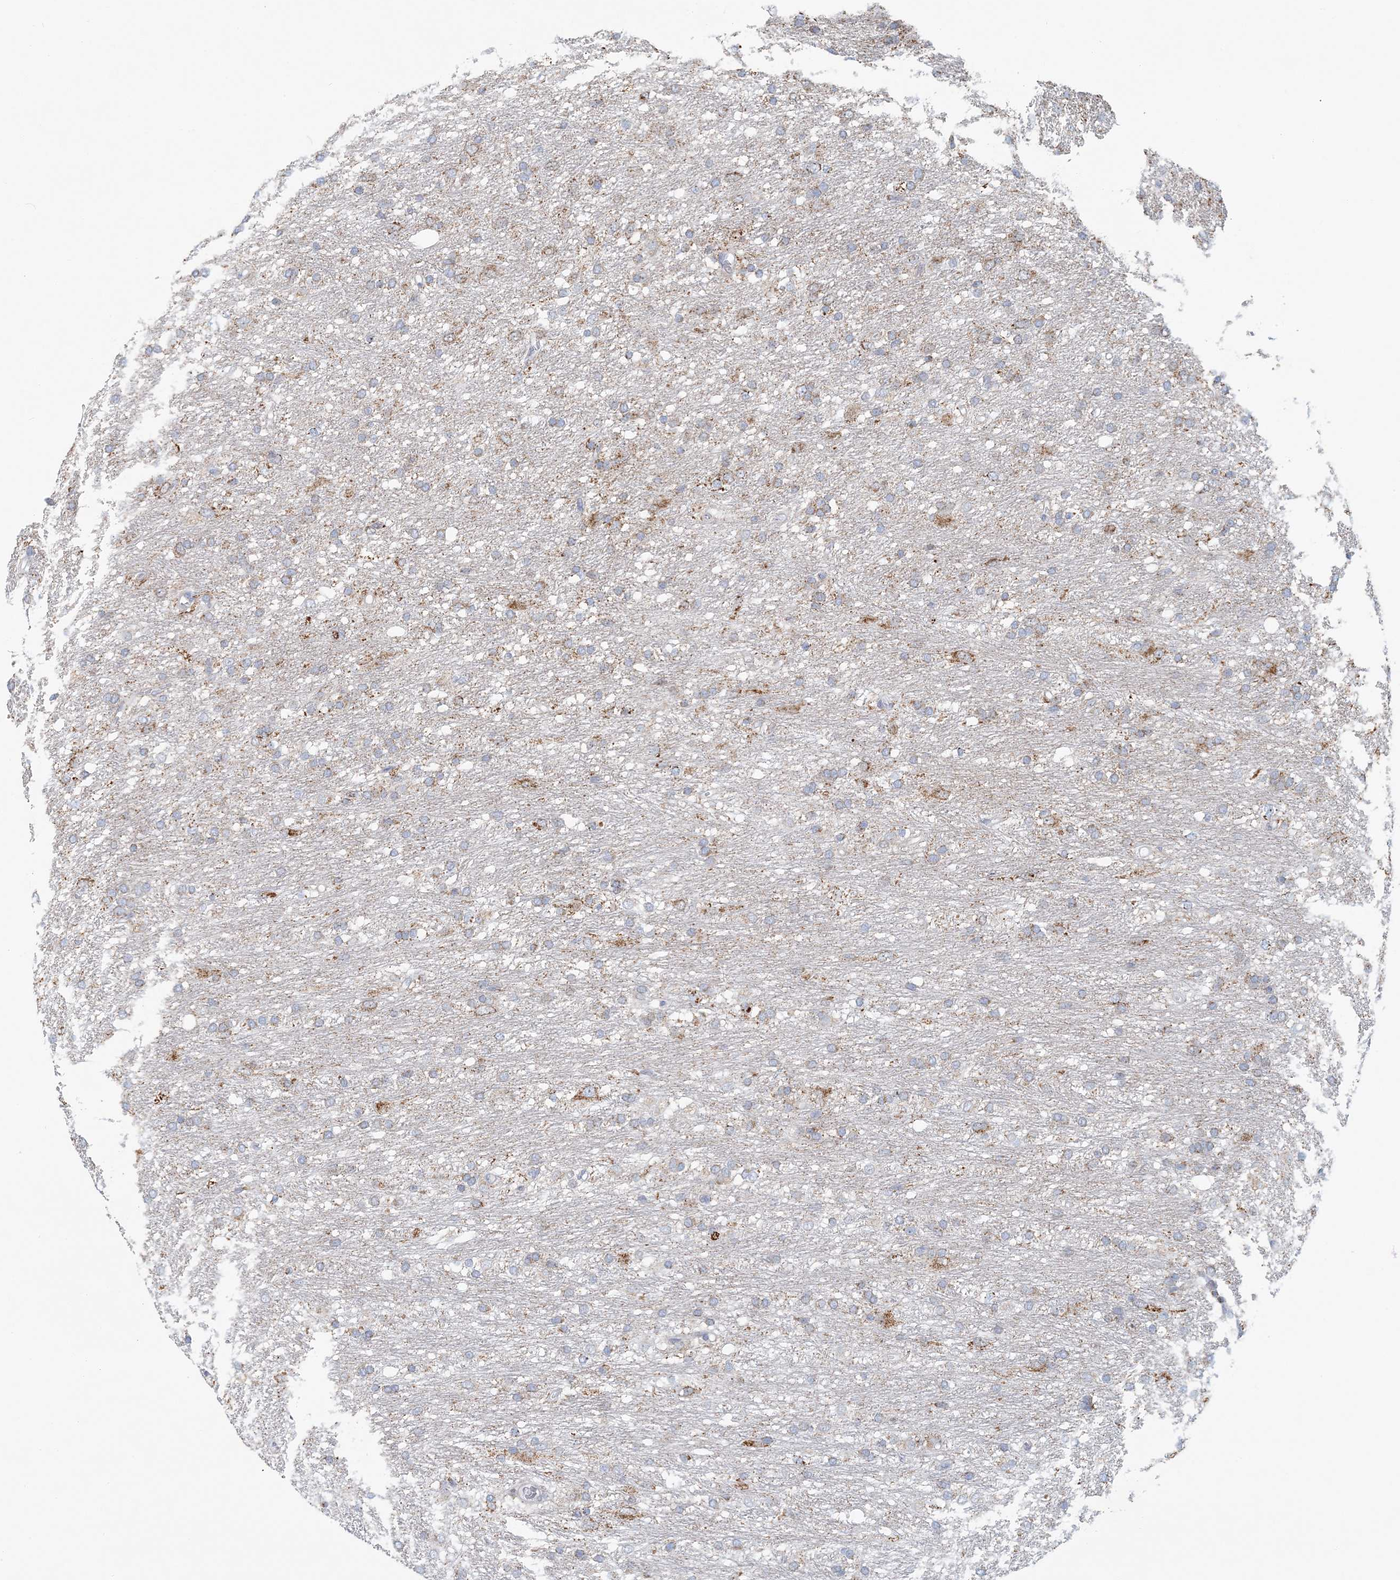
{"staining": {"intensity": "moderate", "quantity": "<25%", "location": "cytoplasmic/membranous"}, "tissue": "glioma", "cell_type": "Tumor cells", "image_type": "cancer", "snomed": [{"axis": "morphology", "description": "Glioma, malignant, Low grade"}, {"axis": "topography", "description": "Brain"}], "caption": "There is low levels of moderate cytoplasmic/membranous staining in tumor cells of glioma, as demonstrated by immunohistochemical staining (brown color).", "gene": "BDH1", "patient": {"sex": "male", "age": 77}}